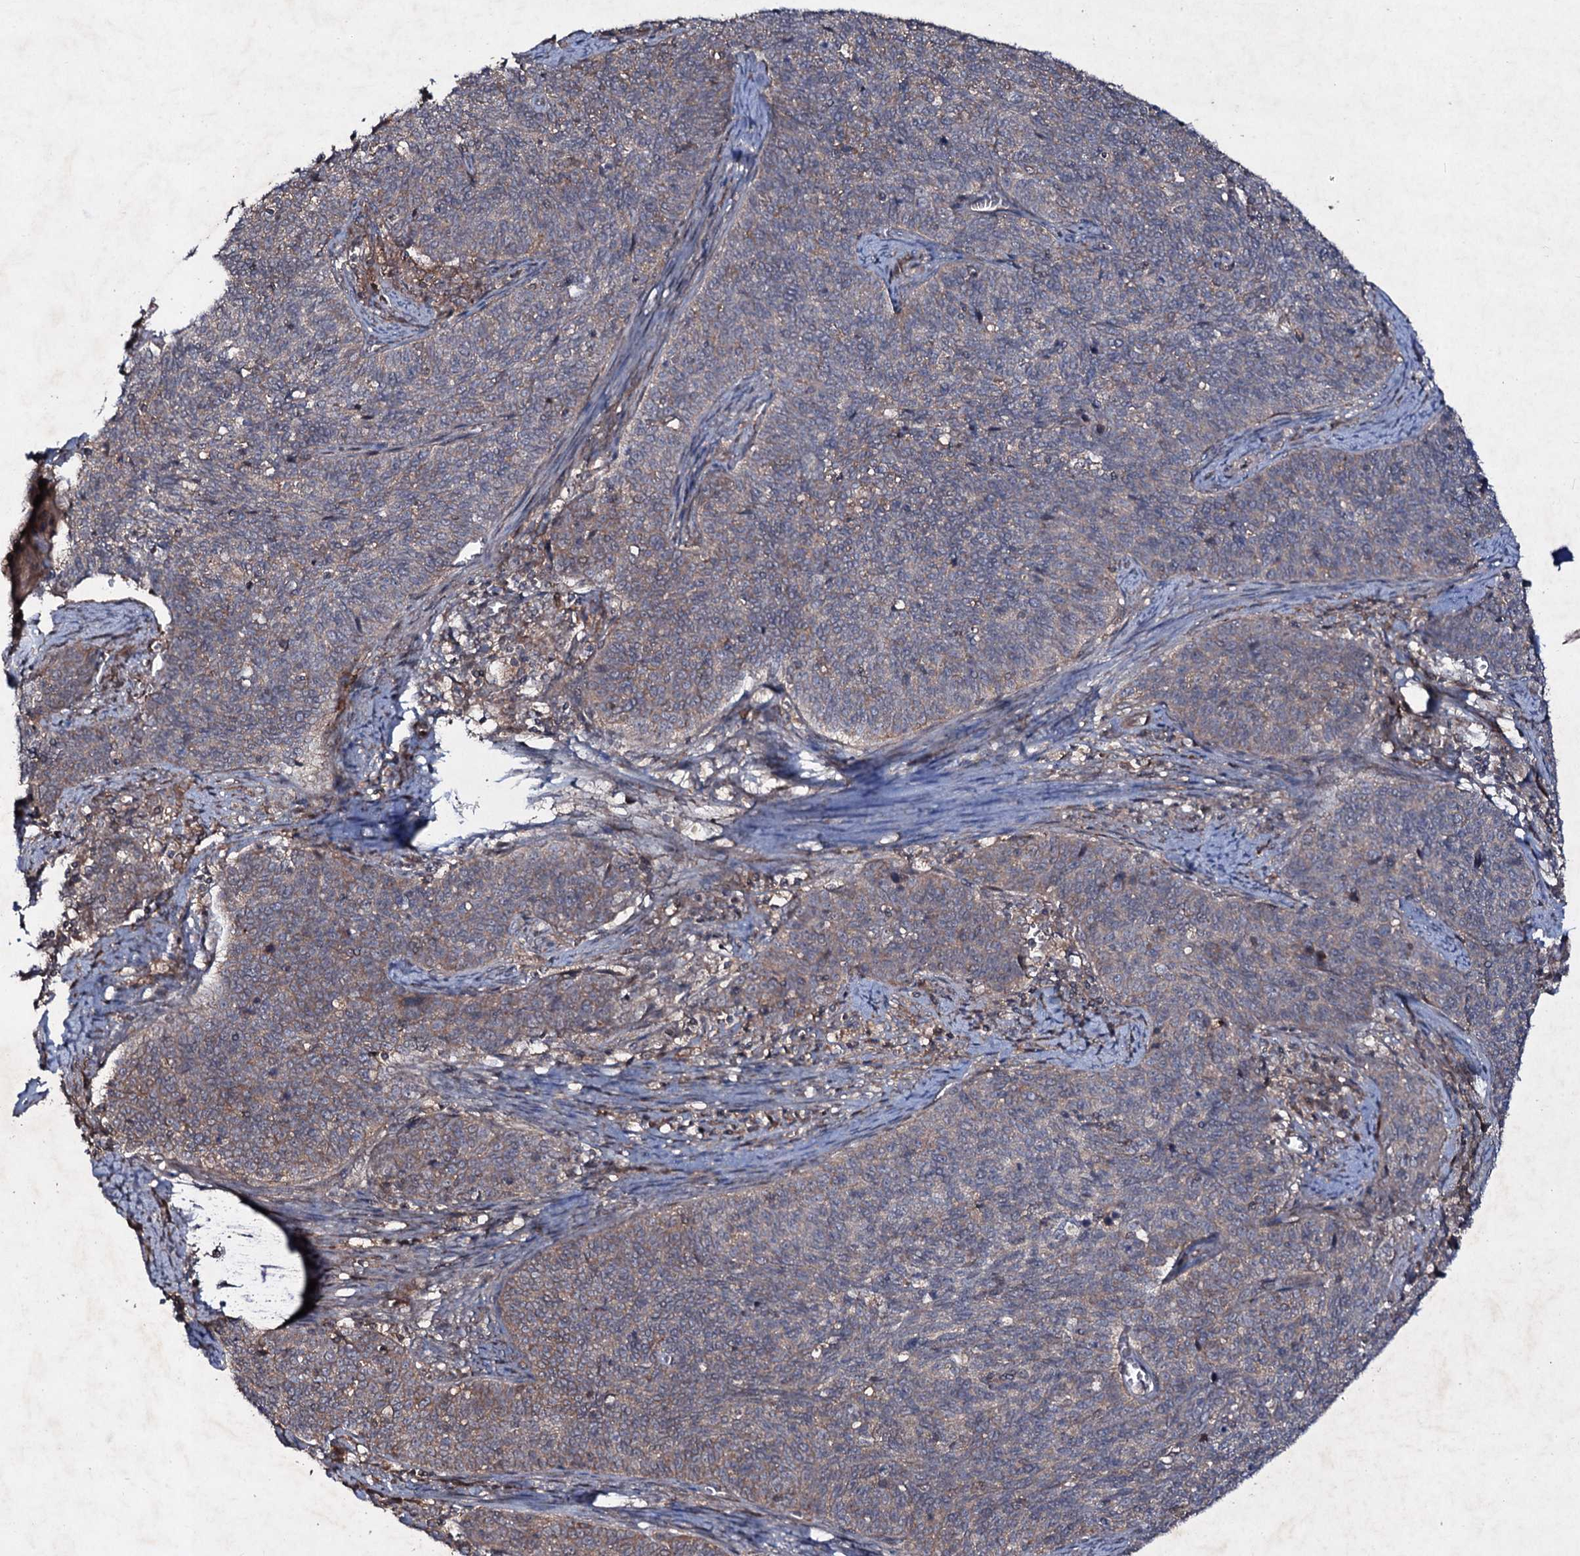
{"staining": {"intensity": "weak", "quantity": "<25%", "location": "cytoplasmic/membranous"}, "tissue": "cervical cancer", "cell_type": "Tumor cells", "image_type": "cancer", "snomed": [{"axis": "morphology", "description": "Squamous cell carcinoma, NOS"}, {"axis": "topography", "description": "Cervix"}], "caption": "High magnification brightfield microscopy of squamous cell carcinoma (cervical) stained with DAB (brown) and counterstained with hematoxylin (blue): tumor cells show no significant positivity. Brightfield microscopy of immunohistochemistry (IHC) stained with DAB (brown) and hematoxylin (blue), captured at high magnification.", "gene": "SNAP23", "patient": {"sex": "female", "age": 39}}